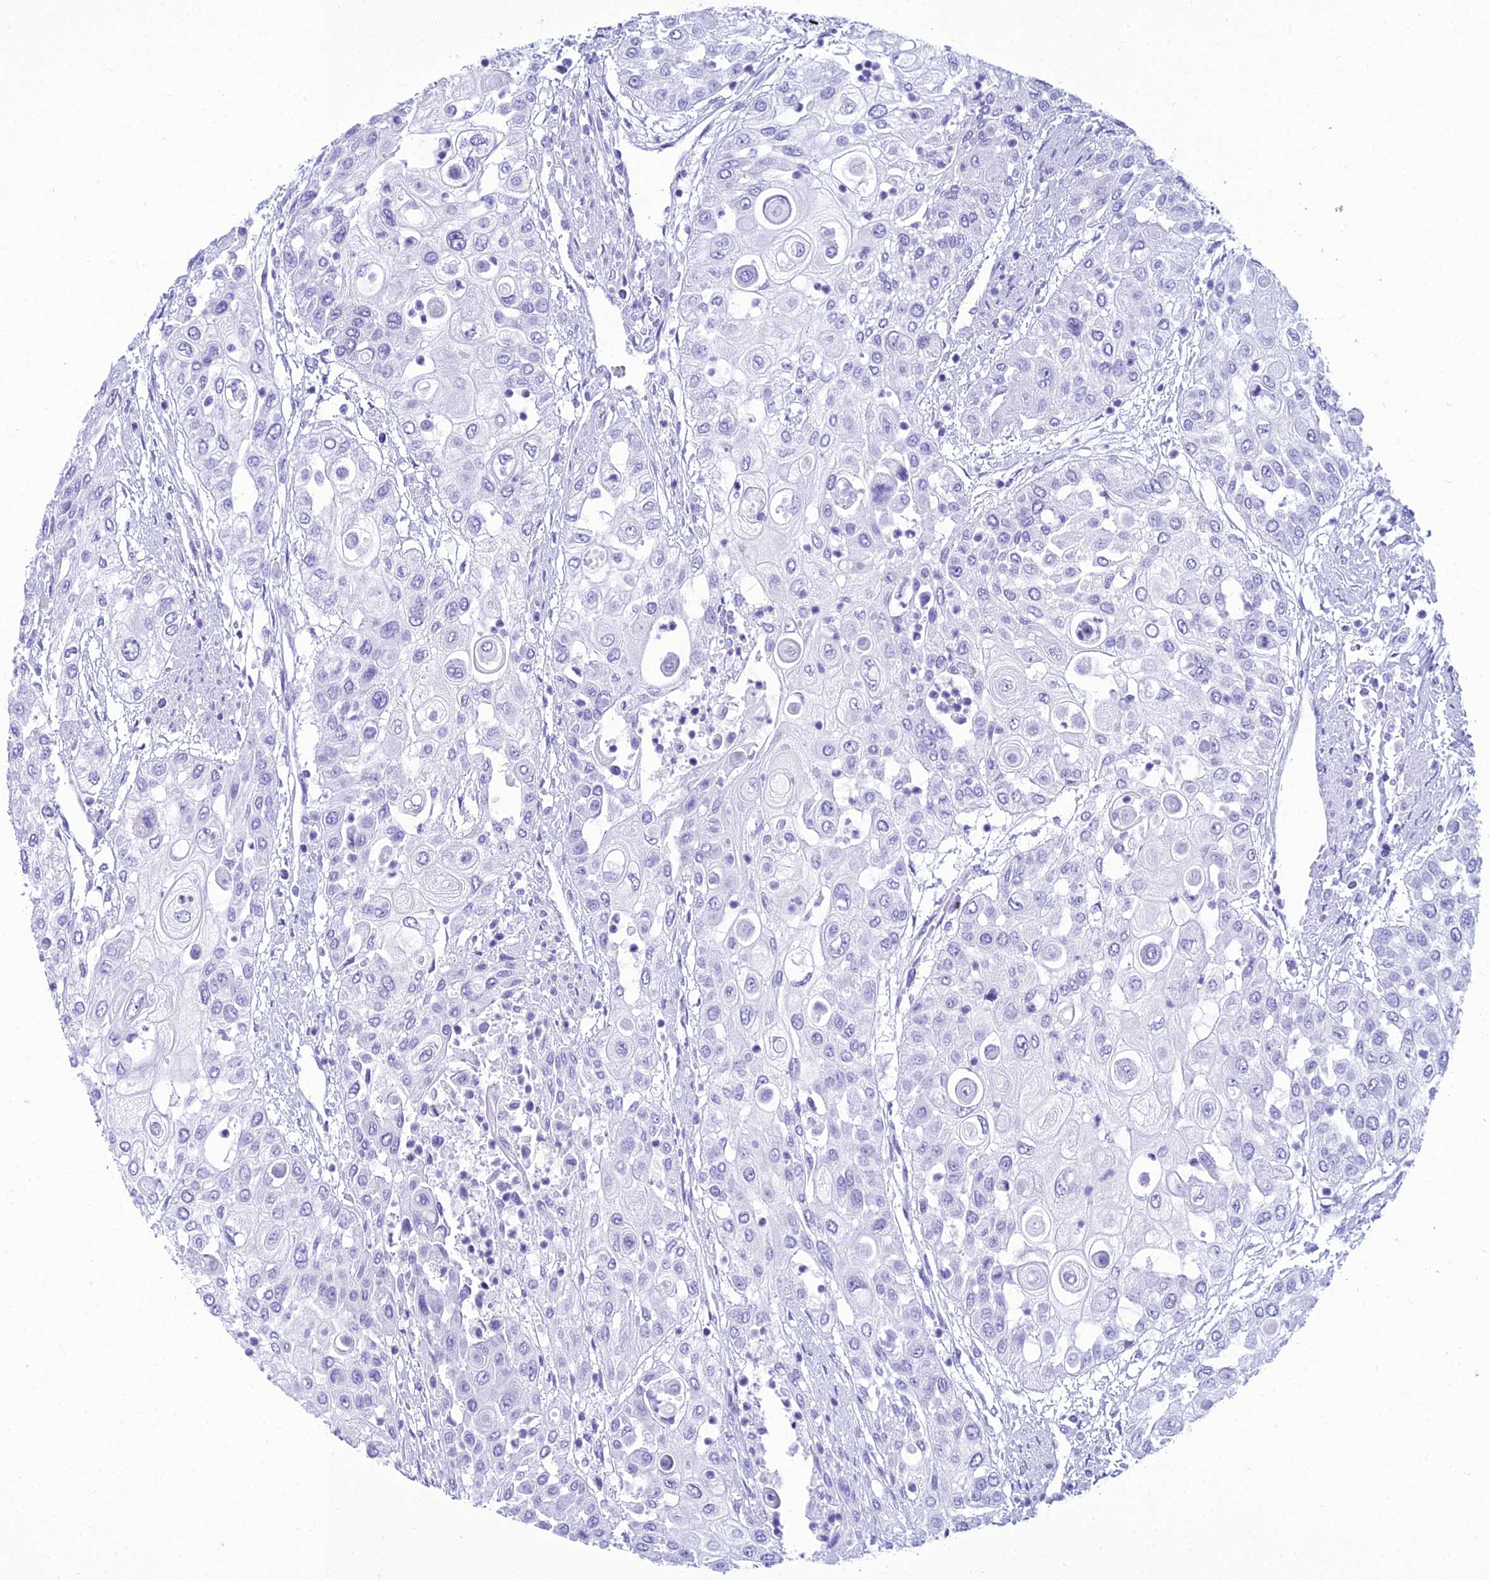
{"staining": {"intensity": "negative", "quantity": "none", "location": "none"}, "tissue": "urothelial cancer", "cell_type": "Tumor cells", "image_type": "cancer", "snomed": [{"axis": "morphology", "description": "Urothelial carcinoma, High grade"}, {"axis": "topography", "description": "Urinary bladder"}], "caption": "High-grade urothelial carcinoma stained for a protein using IHC exhibits no staining tumor cells.", "gene": "ZNF442", "patient": {"sex": "female", "age": 79}}